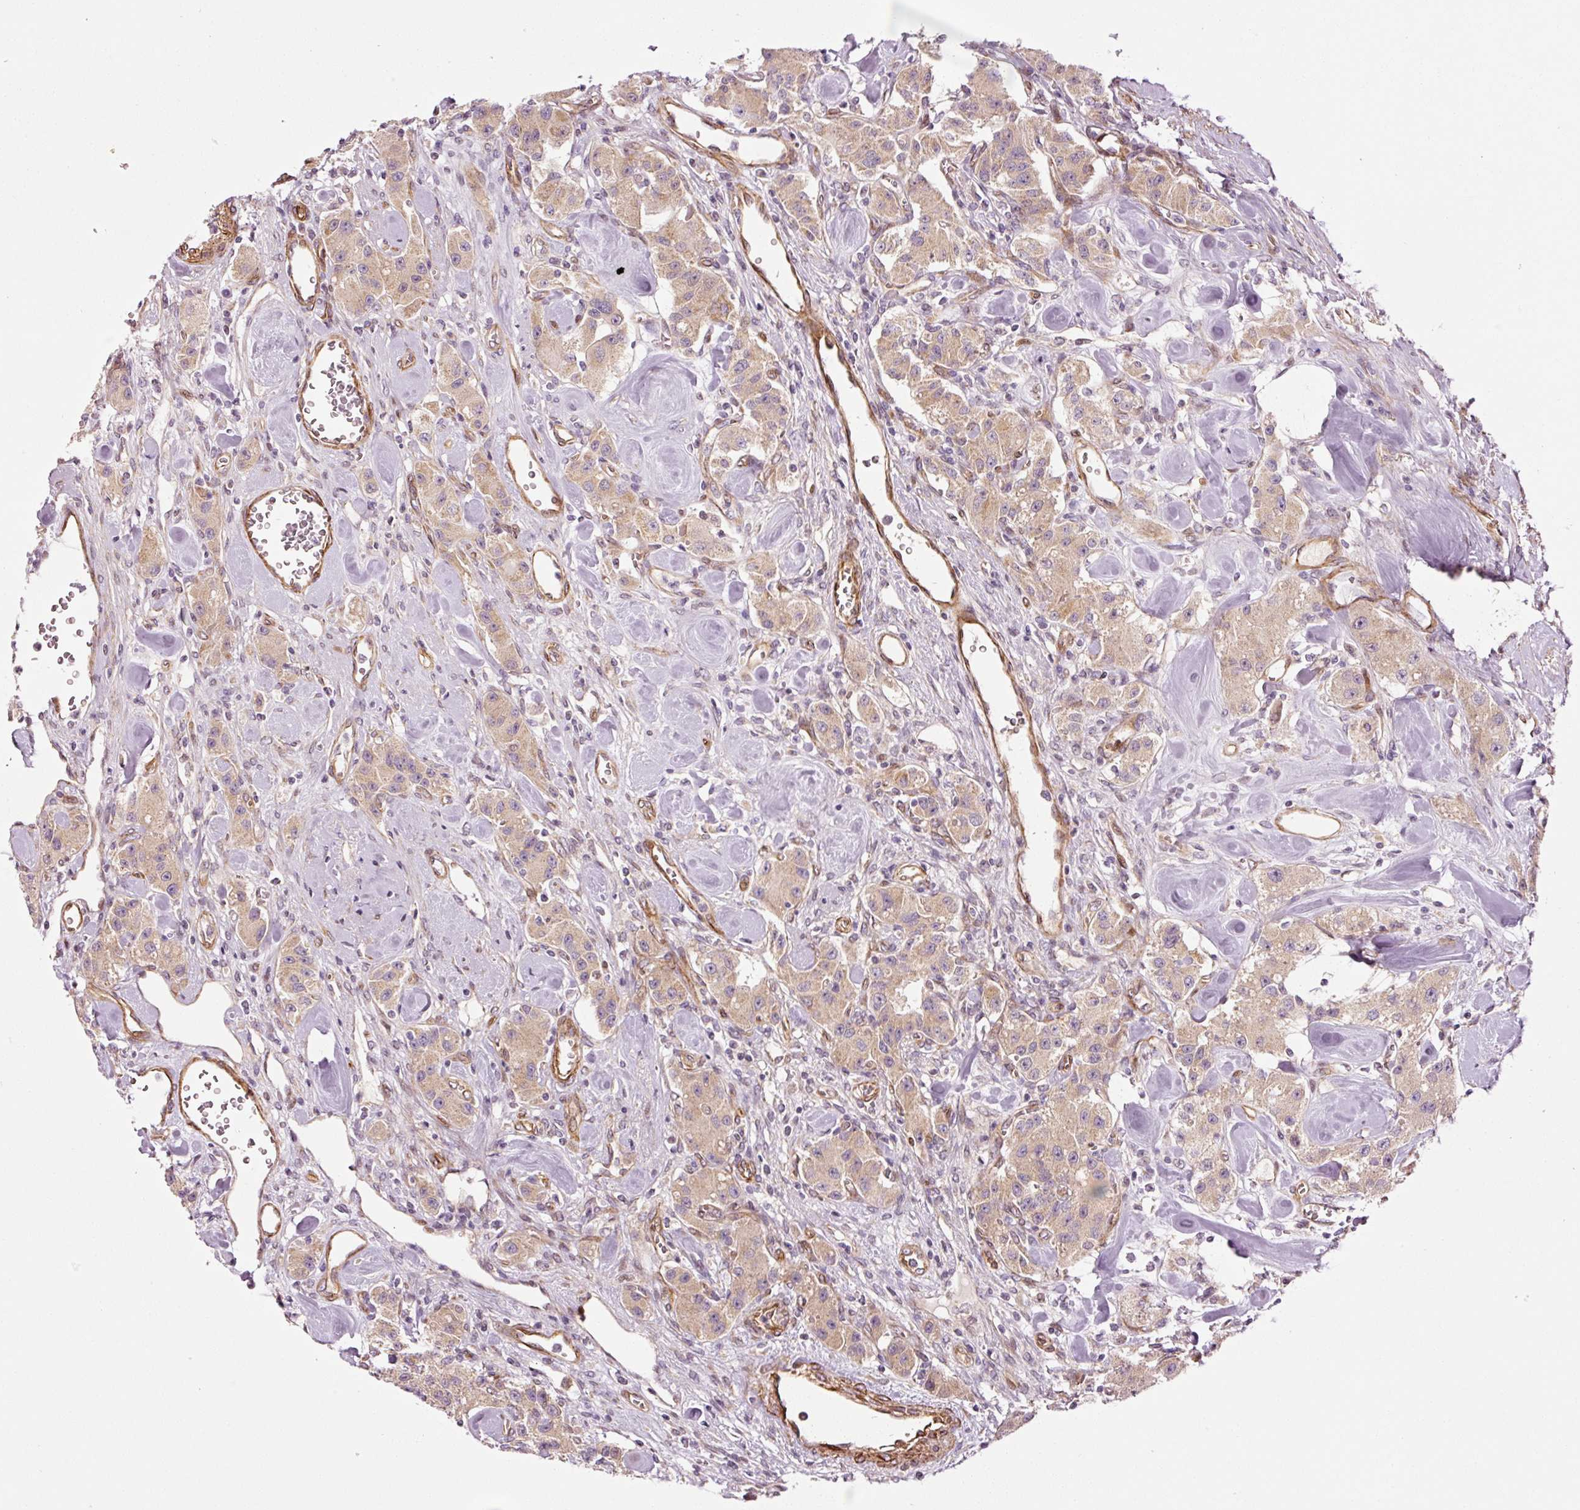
{"staining": {"intensity": "moderate", "quantity": ">75%", "location": "cytoplasmic/membranous"}, "tissue": "carcinoid", "cell_type": "Tumor cells", "image_type": "cancer", "snomed": [{"axis": "morphology", "description": "Carcinoid, malignant, NOS"}, {"axis": "topography", "description": "Pancreas"}], "caption": "This micrograph displays immunohistochemistry staining of carcinoid, with medium moderate cytoplasmic/membranous staining in approximately >75% of tumor cells.", "gene": "PPP1R14B", "patient": {"sex": "male", "age": 41}}